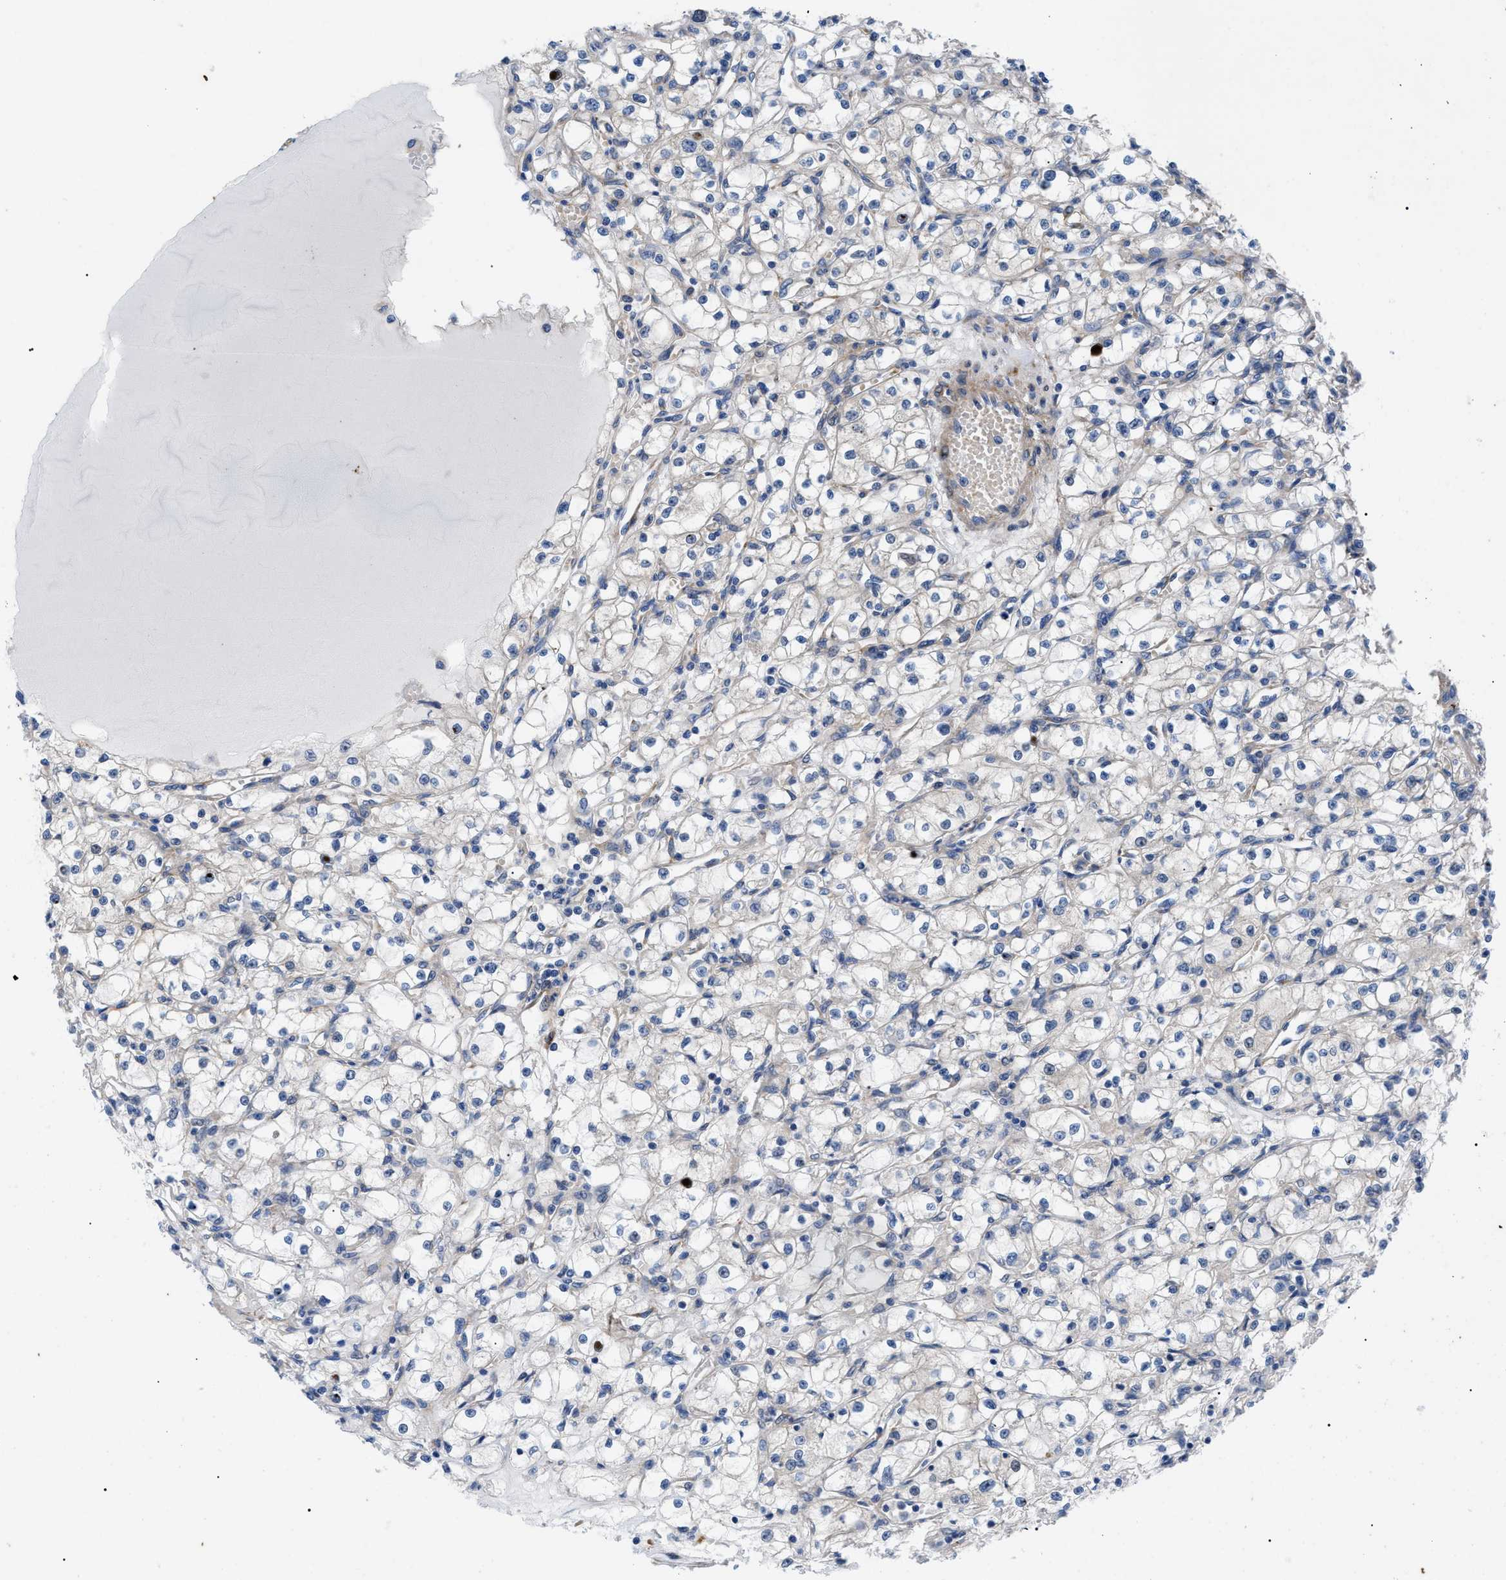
{"staining": {"intensity": "weak", "quantity": "<25%", "location": "cytoplasmic/membranous"}, "tissue": "renal cancer", "cell_type": "Tumor cells", "image_type": "cancer", "snomed": [{"axis": "morphology", "description": "Adenocarcinoma, NOS"}, {"axis": "topography", "description": "Kidney"}], "caption": "Histopathology image shows no significant protein positivity in tumor cells of renal cancer (adenocarcinoma). Nuclei are stained in blue.", "gene": "HSPB8", "patient": {"sex": "male", "age": 56}}